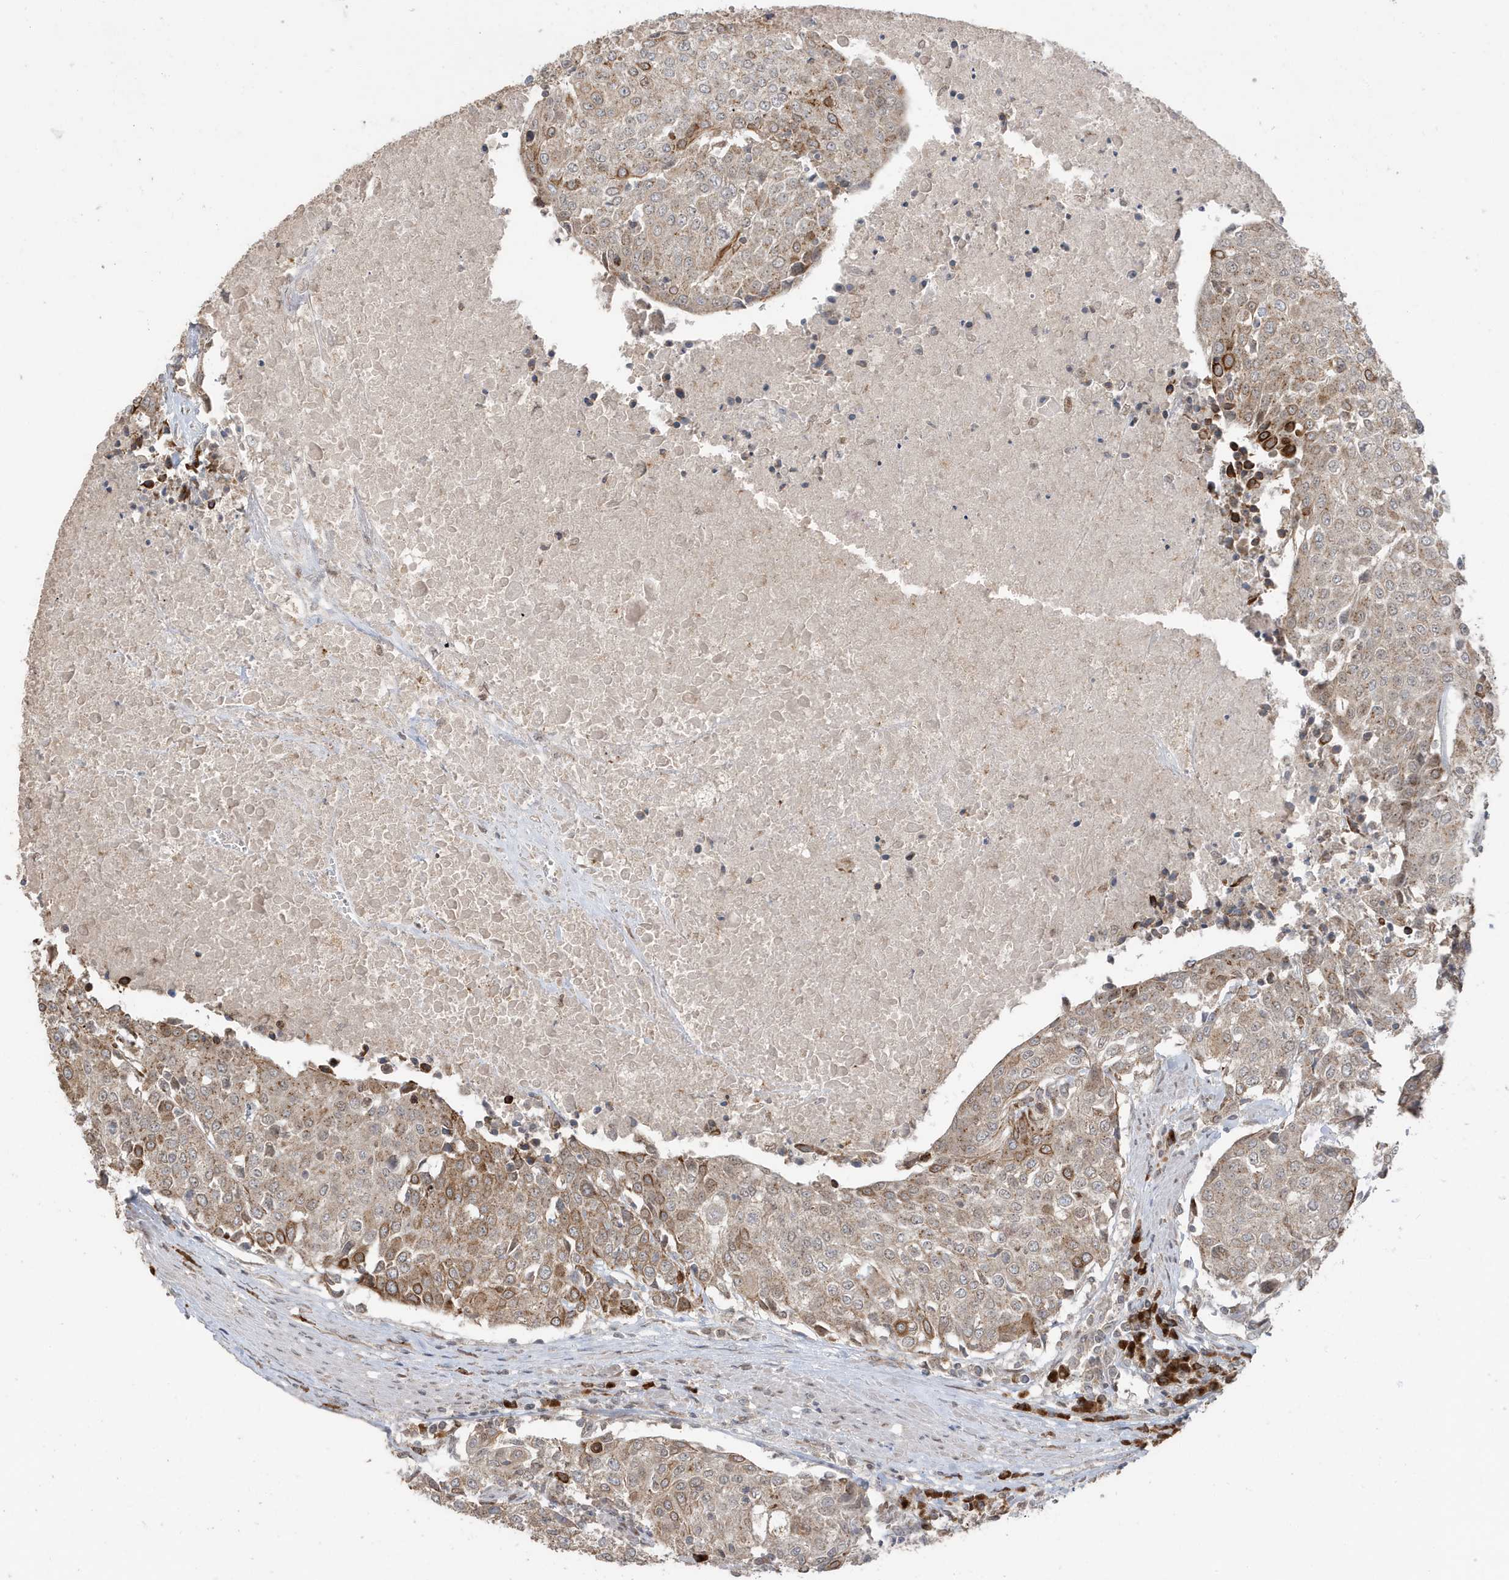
{"staining": {"intensity": "moderate", "quantity": "25%-75%", "location": "cytoplasmic/membranous"}, "tissue": "urothelial cancer", "cell_type": "Tumor cells", "image_type": "cancer", "snomed": [{"axis": "morphology", "description": "Urothelial carcinoma, High grade"}, {"axis": "topography", "description": "Urinary bladder"}], "caption": "This histopathology image exhibits immunohistochemistry (IHC) staining of high-grade urothelial carcinoma, with medium moderate cytoplasmic/membranous expression in about 25%-75% of tumor cells.", "gene": "RER1", "patient": {"sex": "female", "age": 85}}